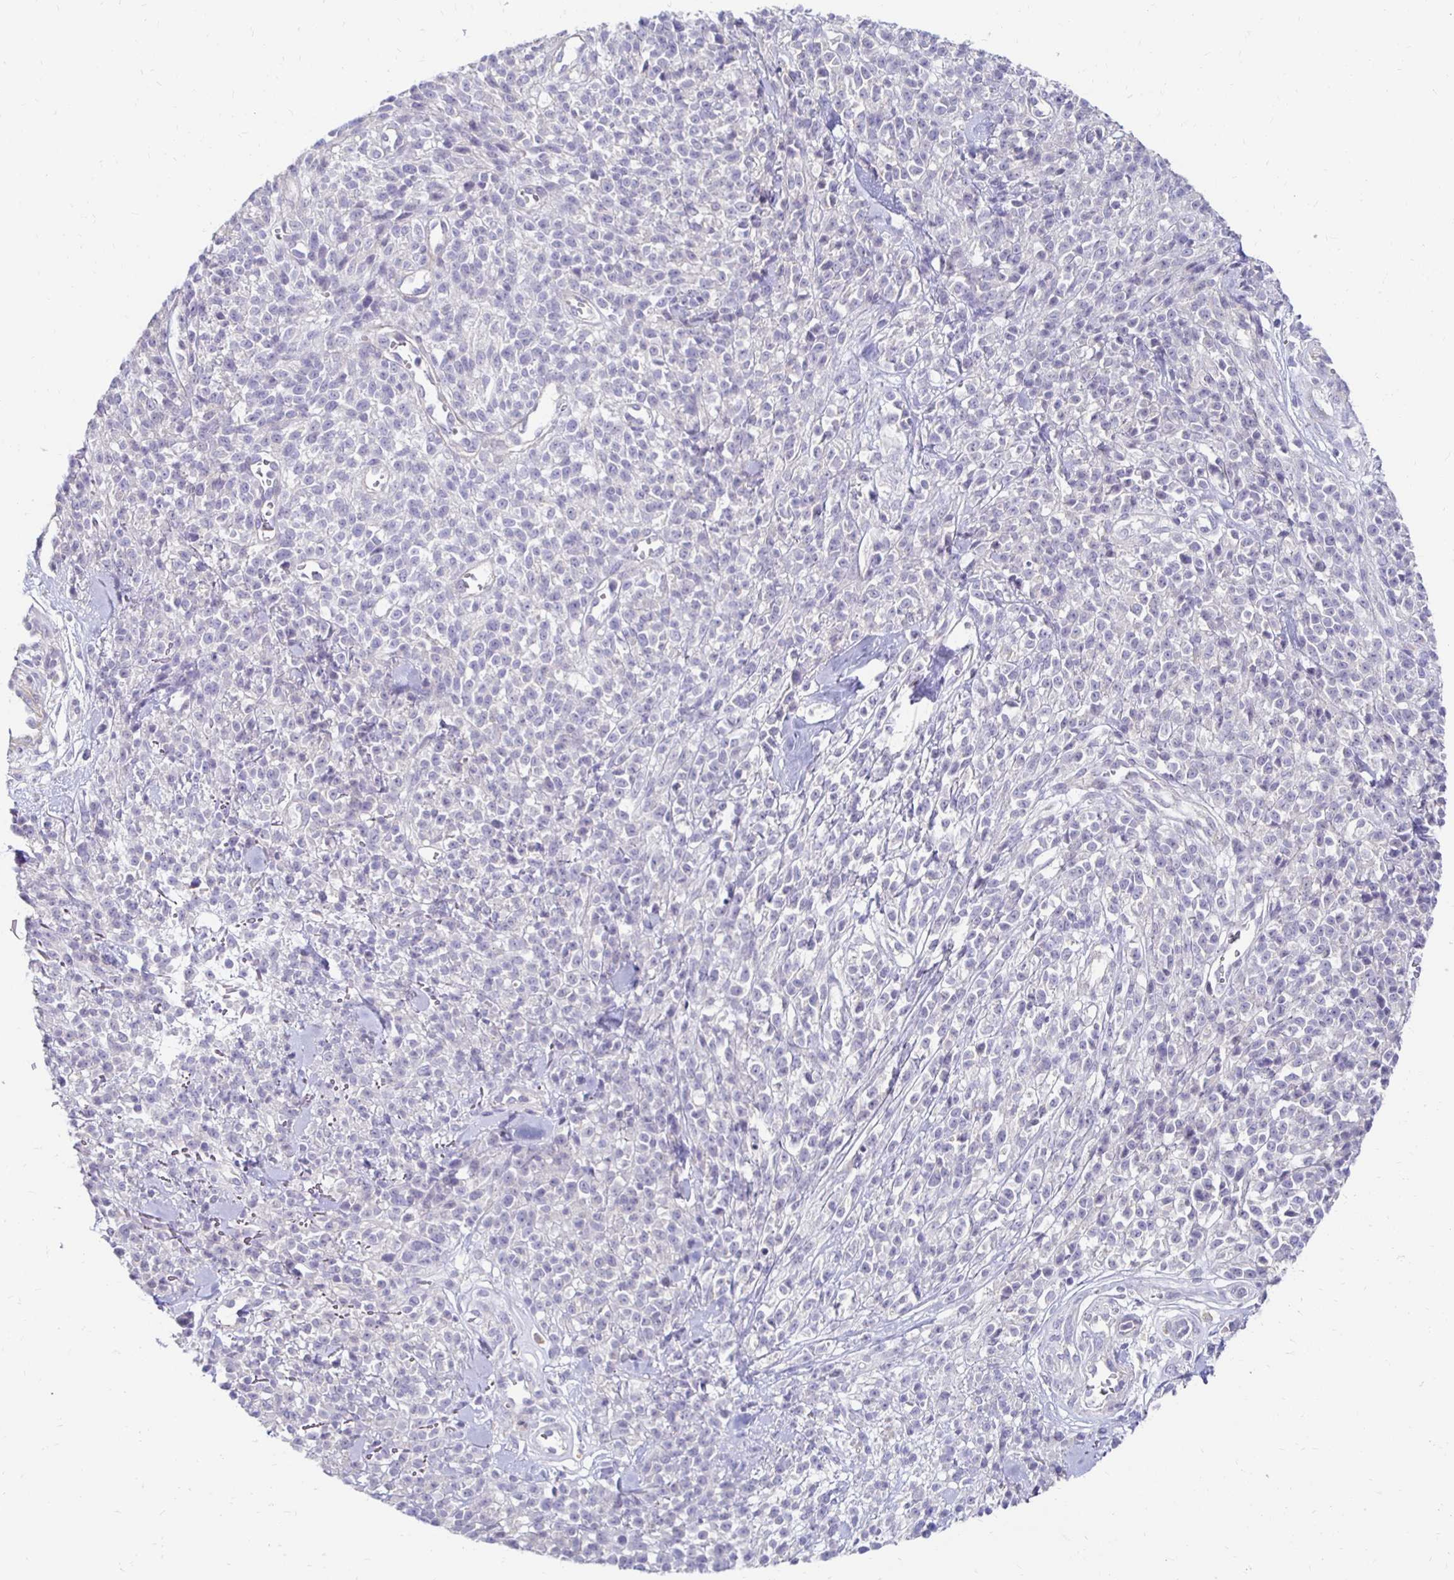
{"staining": {"intensity": "negative", "quantity": "none", "location": "none"}, "tissue": "melanoma", "cell_type": "Tumor cells", "image_type": "cancer", "snomed": [{"axis": "morphology", "description": "Malignant melanoma, NOS"}, {"axis": "topography", "description": "Skin"}, {"axis": "topography", "description": "Skin of trunk"}], "caption": "Tumor cells show no significant protein positivity in melanoma.", "gene": "AKAP6", "patient": {"sex": "male", "age": 74}}